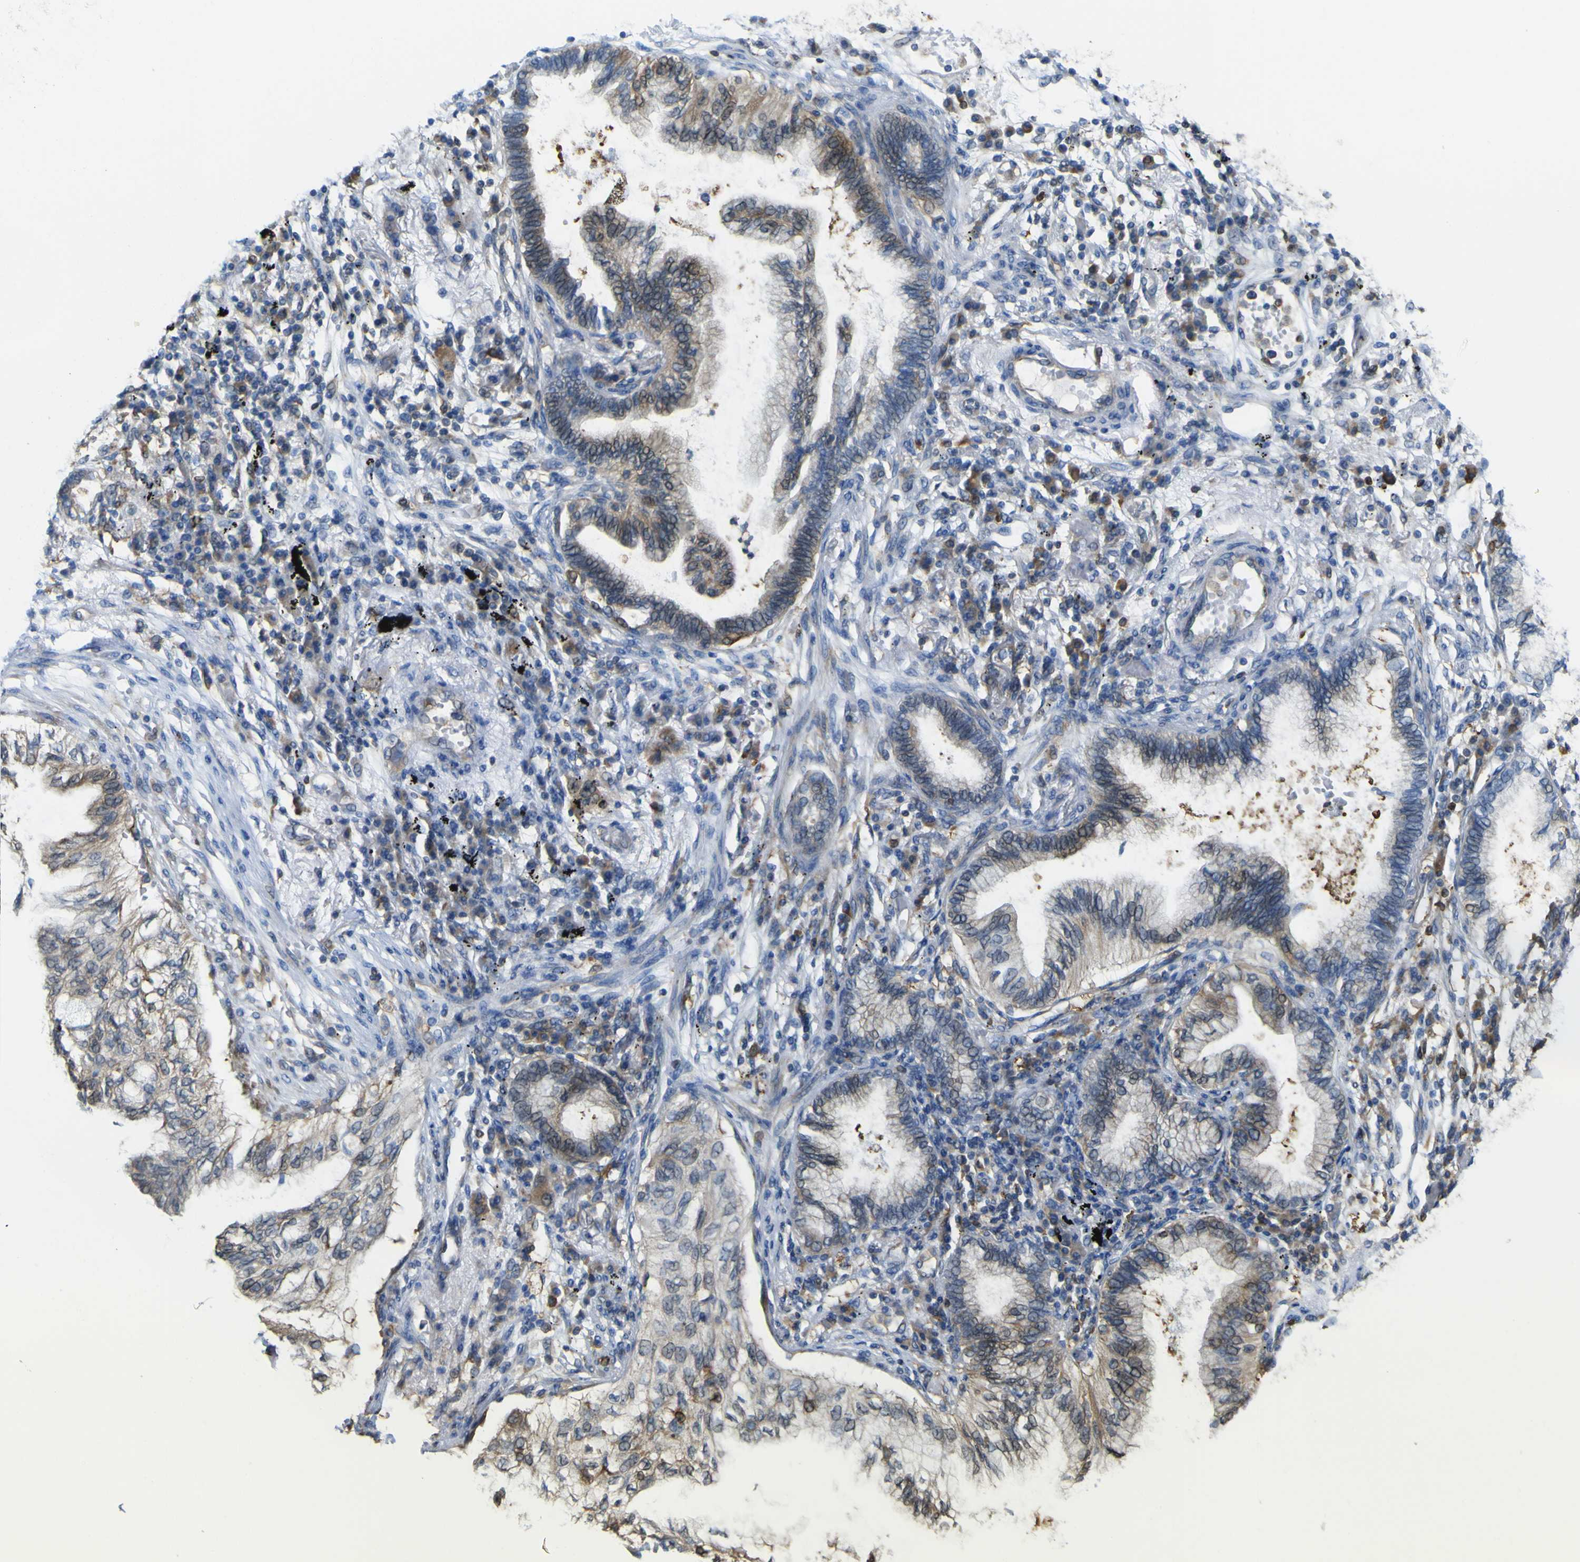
{"staining": {"intensity": "moderate", "quantity": "<25%", "location": "cytoplasmic/membranous,nuclear"}, "tissue": "lung cancer", "cell_type": "Tumor cells", "image_type": "cancer", "snomed": [{"axis": "morphology", "description": "Normal tissue, NOS"}, {"axis": "morphology", "description": "Adenocarcinoma, NOS"}, {"axis": "topography", "description": "Bronchus"}, {"axis": "topography", "description": "Lung"}], "caption": "Immunohistochemistry of adenocarcinoma (lung) exhibits low levels of moderate cytoplasmic/membranous and nuclear expression in approximately <25% of tumor cells.", "gene": "ABHD3", "patient": {"sex": "female", "age": 70}}